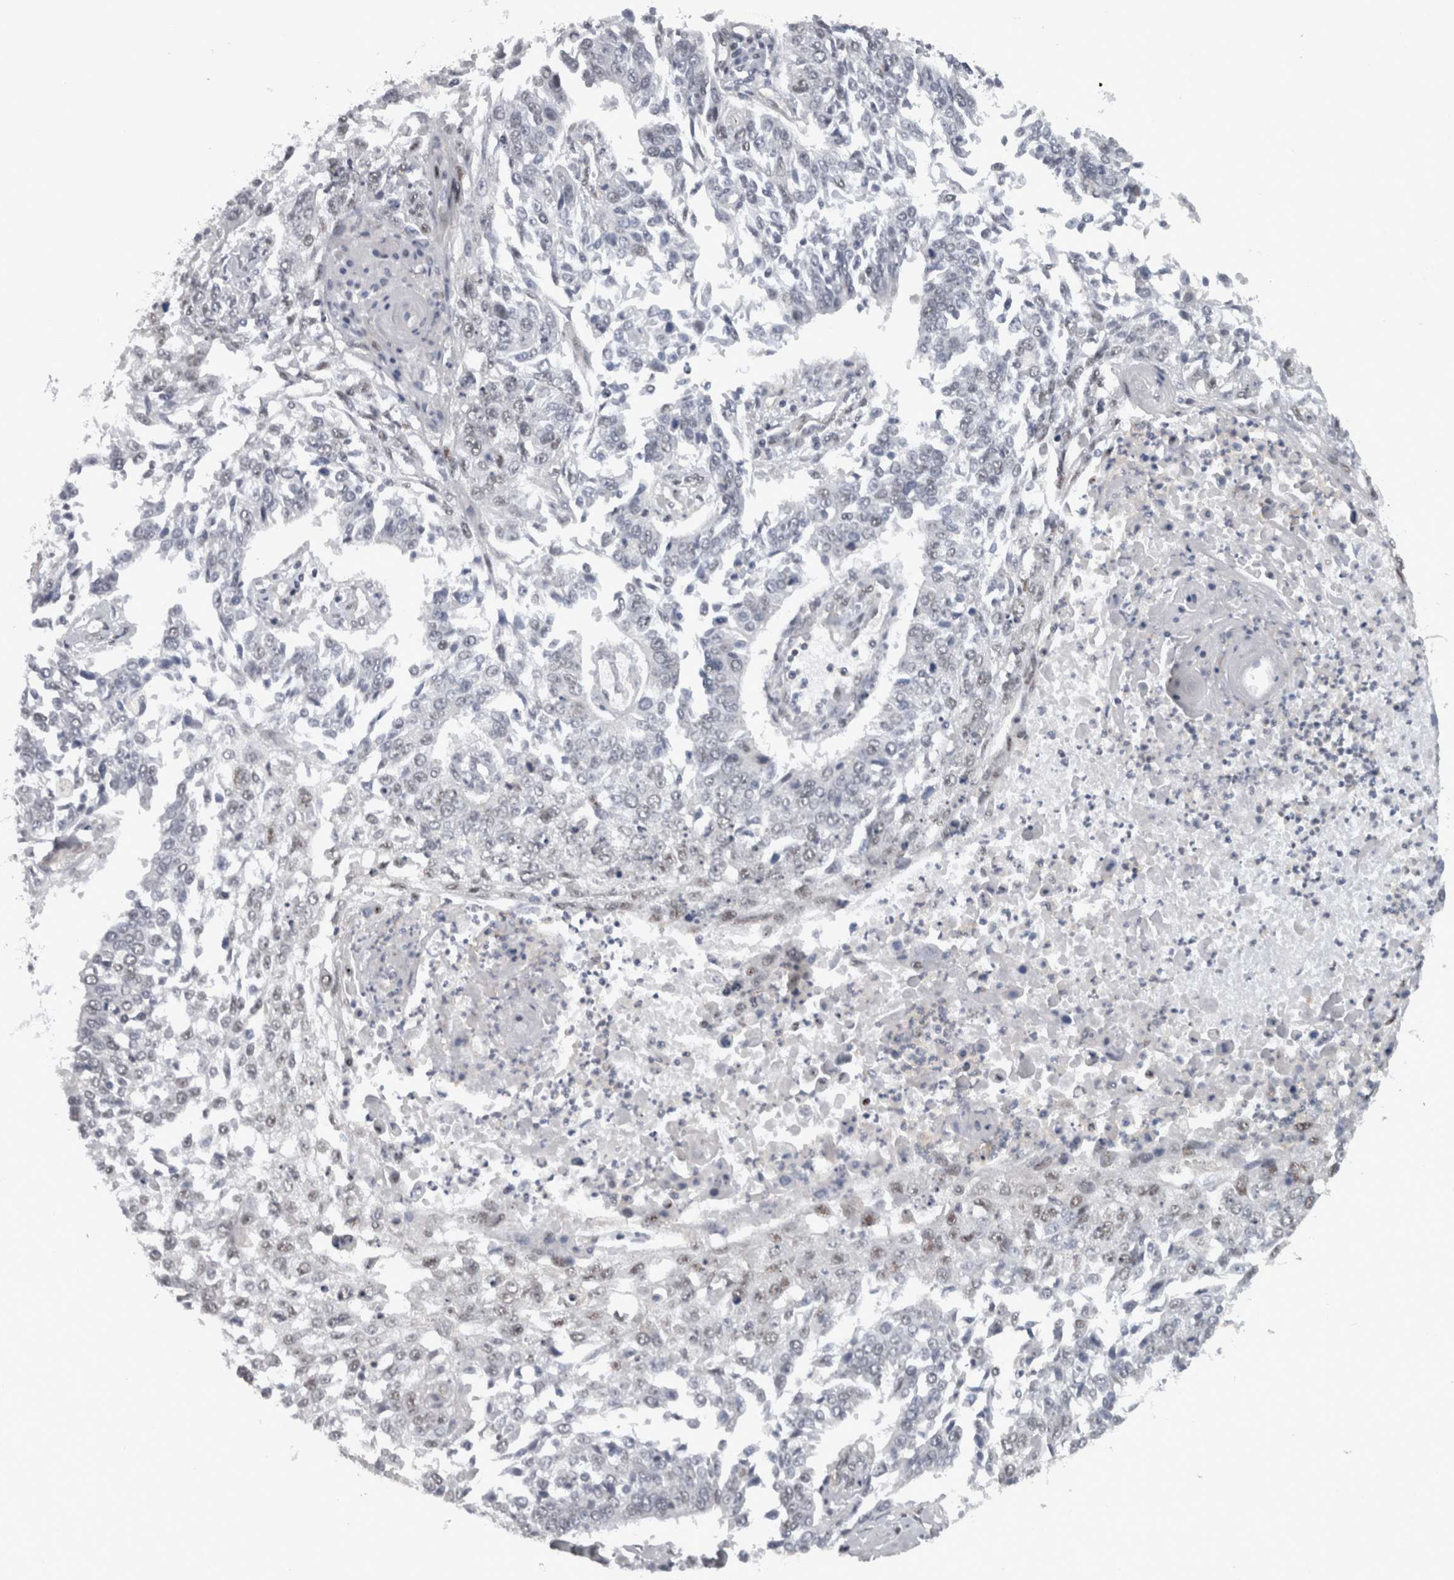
{"staining": {"intensity": "negative", "quantity": "none", "location": "none"}, "tissue": "lung cancer", "cell_type": "Tumor cells", "image_type": "cancer", "snomed": [{"axis": "morphology", "description": "Normal tissue, NOS"}, {"axis": "morphology", "description": "Squamous cell carcinoma, NOS"}, {"axis": "topography", "description": "Cartilage tissue"}, {"axis": "topography", "description": "Bronchus"}, {"axis": "topography", "description": "Lung"}, {"axis": "topography", "description": "Peripheral nerve tissue"}], "caption": "Immunohistochemical staining of human lung squamous cell carcinoma reveals no significant expression in tumor cells. The staining was performed using DAB (3,3'-diaminobenzidine) to visualize the protein expression in brown, while the nuclei were stained in blue with hematoxylin (Magnification: 20x).", "gene": "PPP1R12B", "patient": {"sex": "female", "age": 49}}